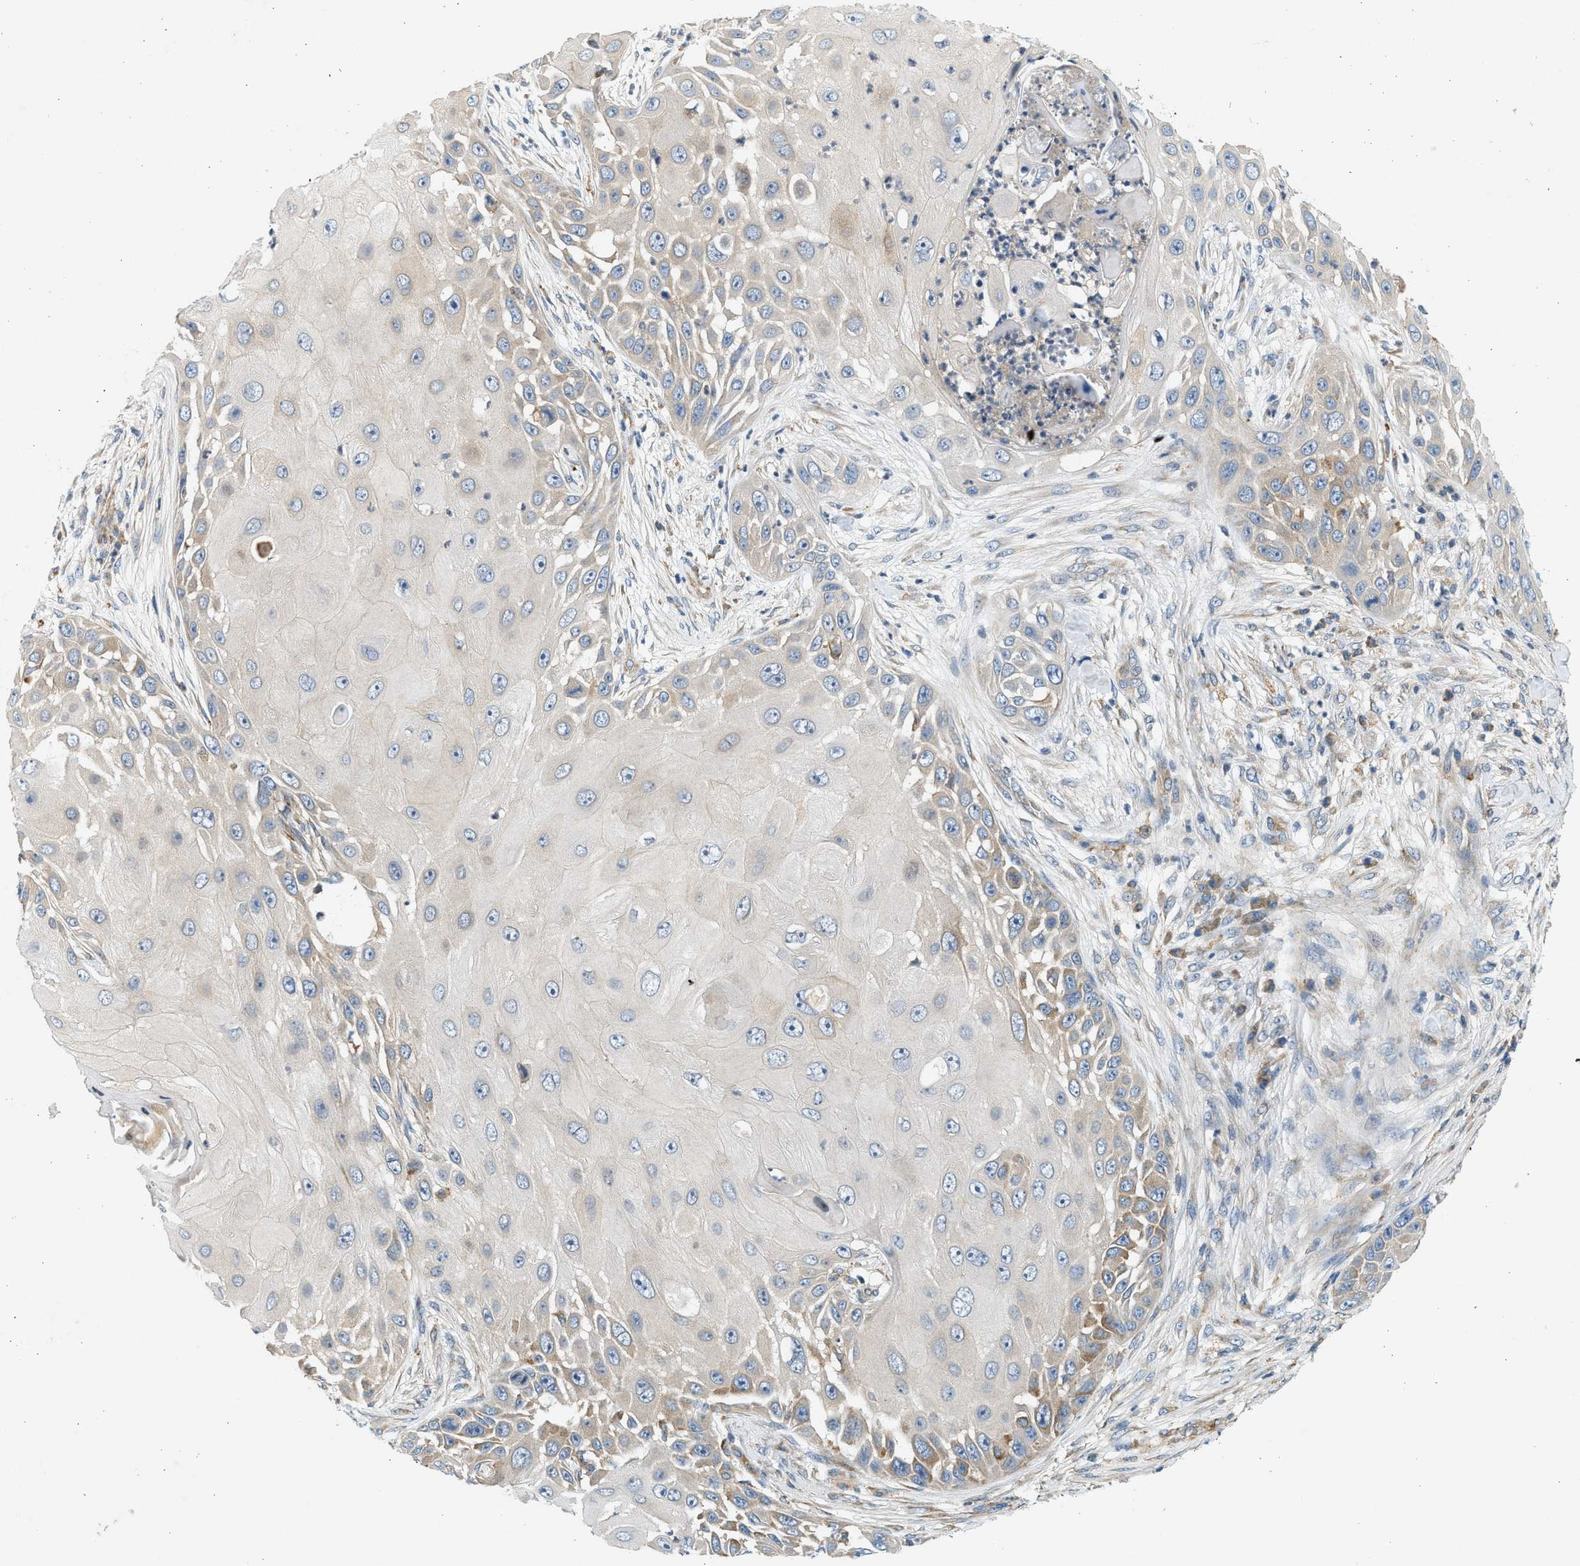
{"staining": {"intensity": "weak", "quantity": "<25%", "location": "cytoplasmic/membranous"}, "tissue": "skin cancer", "cell_type": "Tumor cells", "image_type": "cancer", "snomed": [{"axis": "morphology", "description": "Squamous cell carcinoma, NOS"}, {"axis": "topography", "description": "Skin"}], "caption": "The micrograph reveals no staining of tumor cells in squamous cell carcinoma (skin).", "gene": "KDELR2", "patient": {"sex": "female", "age": 44}}